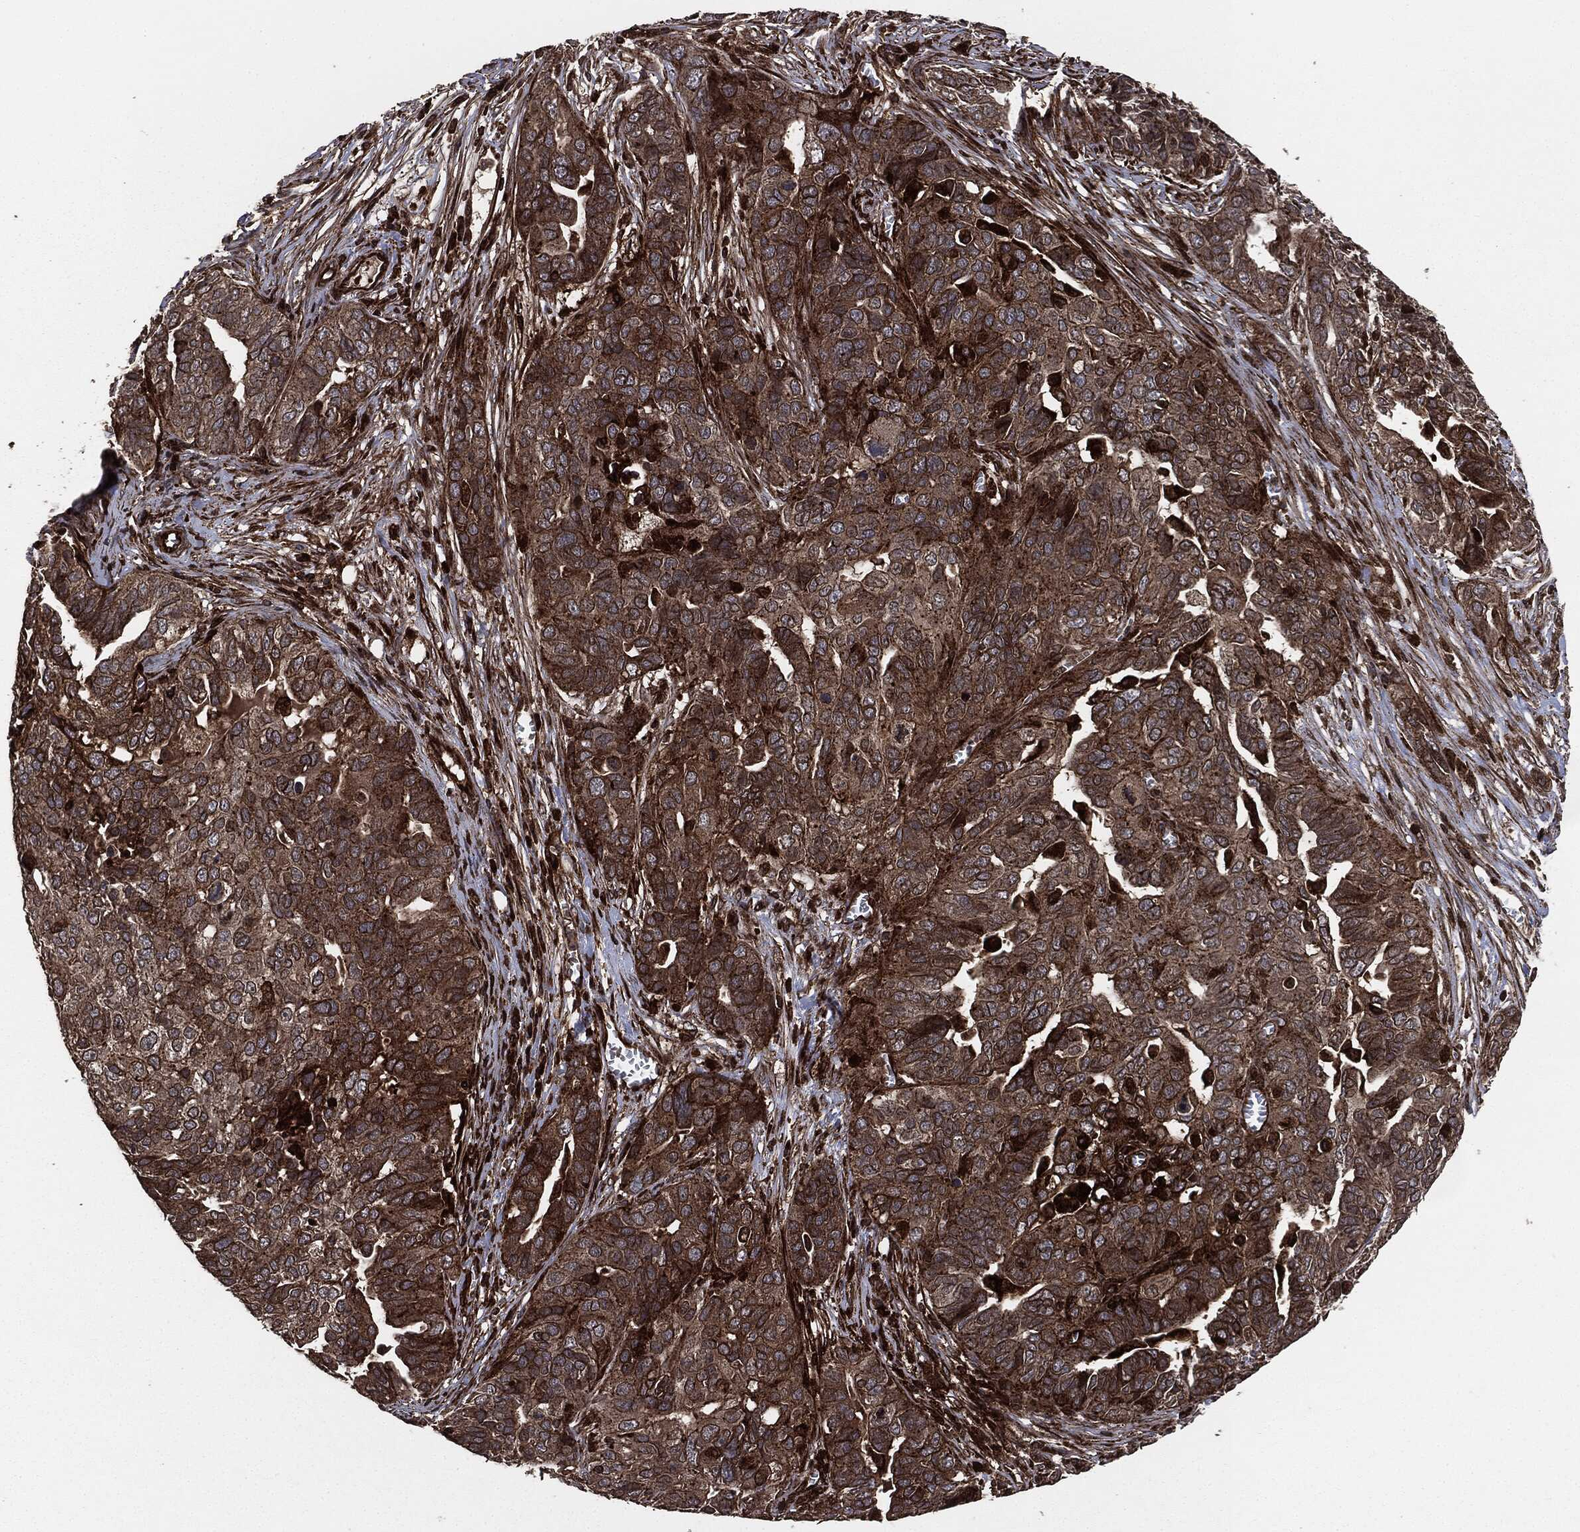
{"staining": {"intensity": "strong", "quantity": "25%-75%", "location": "cytoplasmic/membranous"}, "tissue": "ovarian cancer", "cell_type": "Tumor cells", "image_type": "cancer", "snomed": [{"axis": "morphology", "description": "Carcinoma, endometroid"}, {"axis": "topography", "description": "Soft tissue"}, {"axis": "topography", "description": "Ovary"}], "caption": "Approximately 25%-75% of tumor cells in endometroid carcinoma (ovarian) display strong cytoplasmic/membranous protein expression as visualized by brown immunohistochemical staining.", "gene": "IFIT1", "patient": {"sex": "female", "age": 52}}